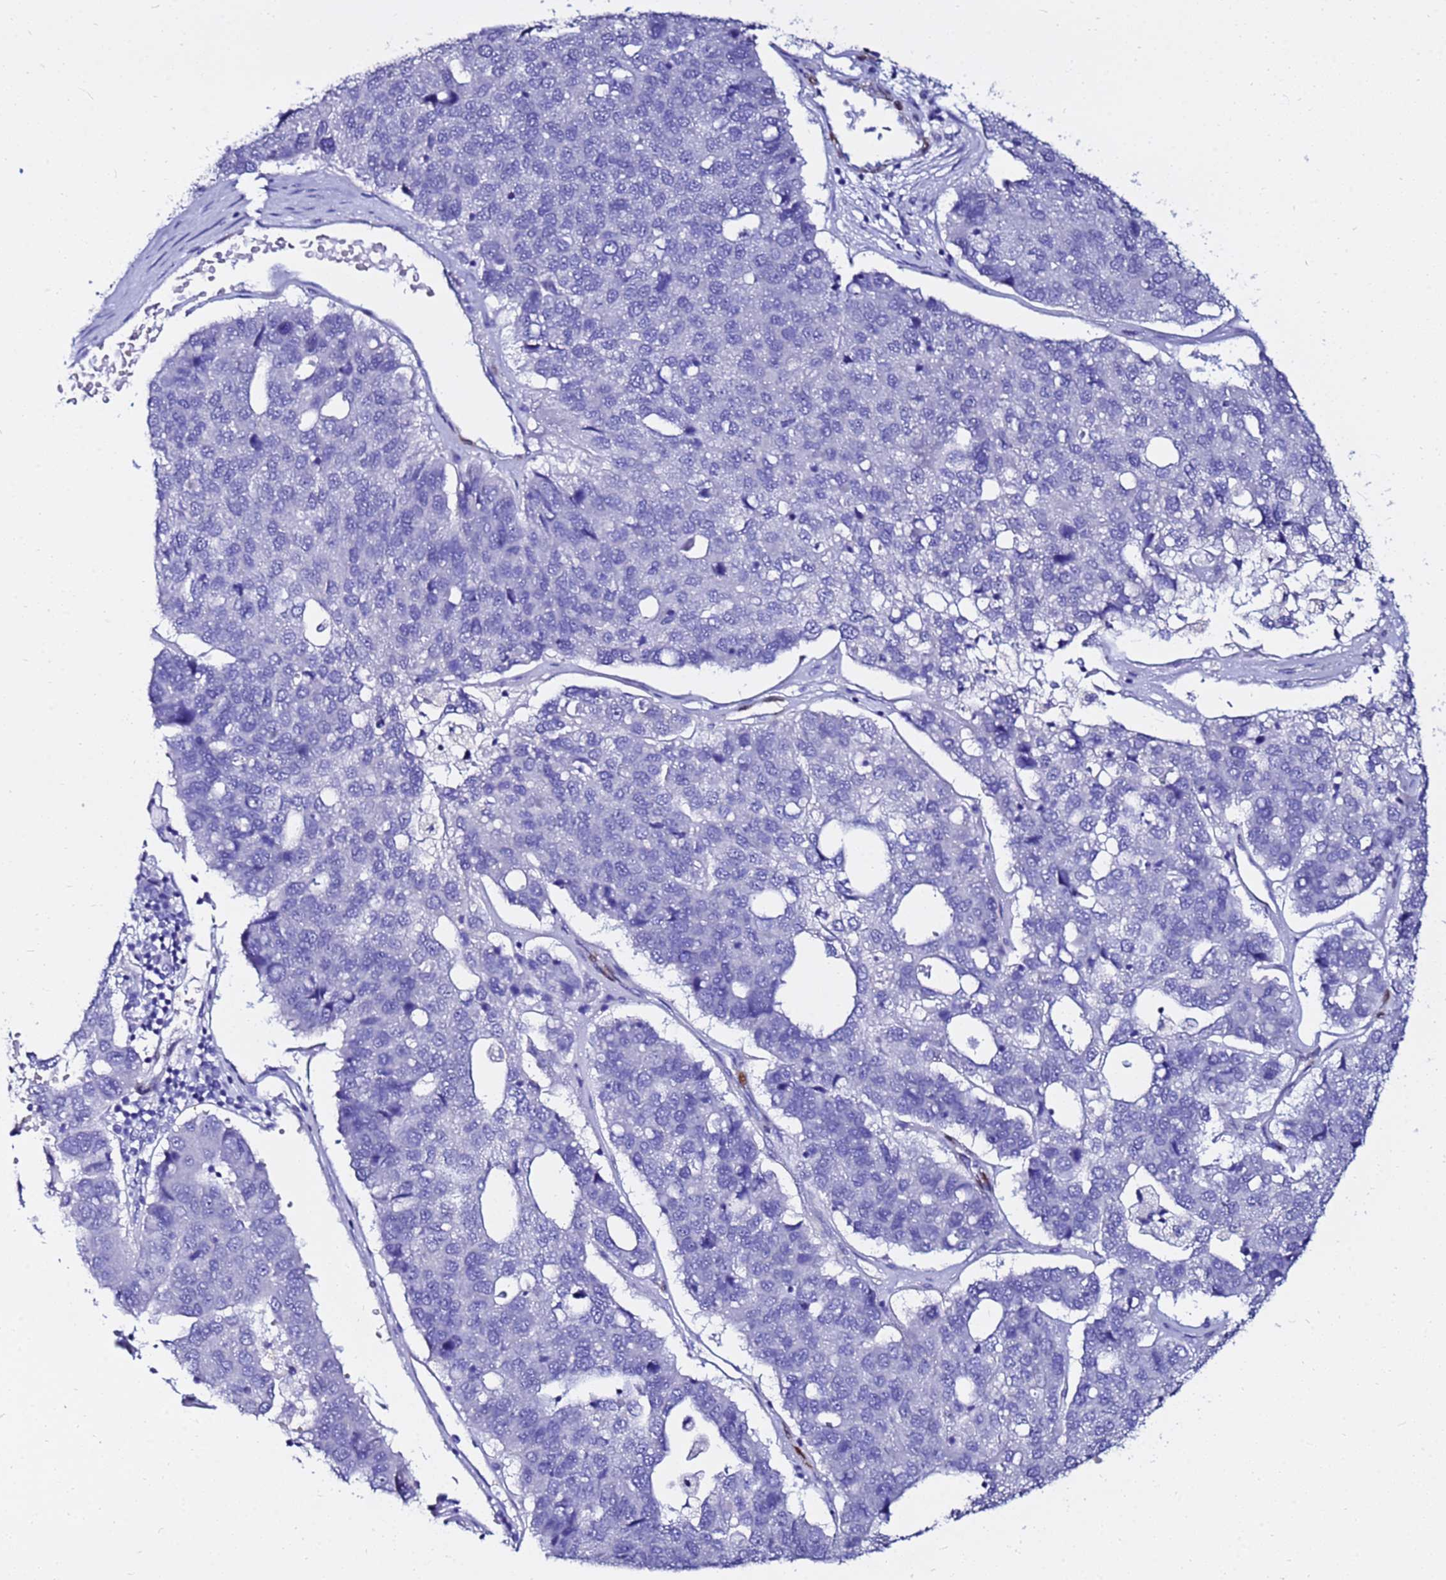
{"staining": {"intensity": "negative", "quantity": "none", "location": "none"}, "tissue": "pancreatic cancer", "cell_type": "Tumor cells", "image_type": "cancer", "snomed": [{"axis": "morphology", "description": "Adenocarcinoma, NOS"}, {"axis": "topography", "description": "Pancreas"}], "caption": "IHC of pancreatic cancer exhibits no expression in tumor cells.", "gene": "PPP1R14C", "patient": {"sex": "female", "age": 61}}